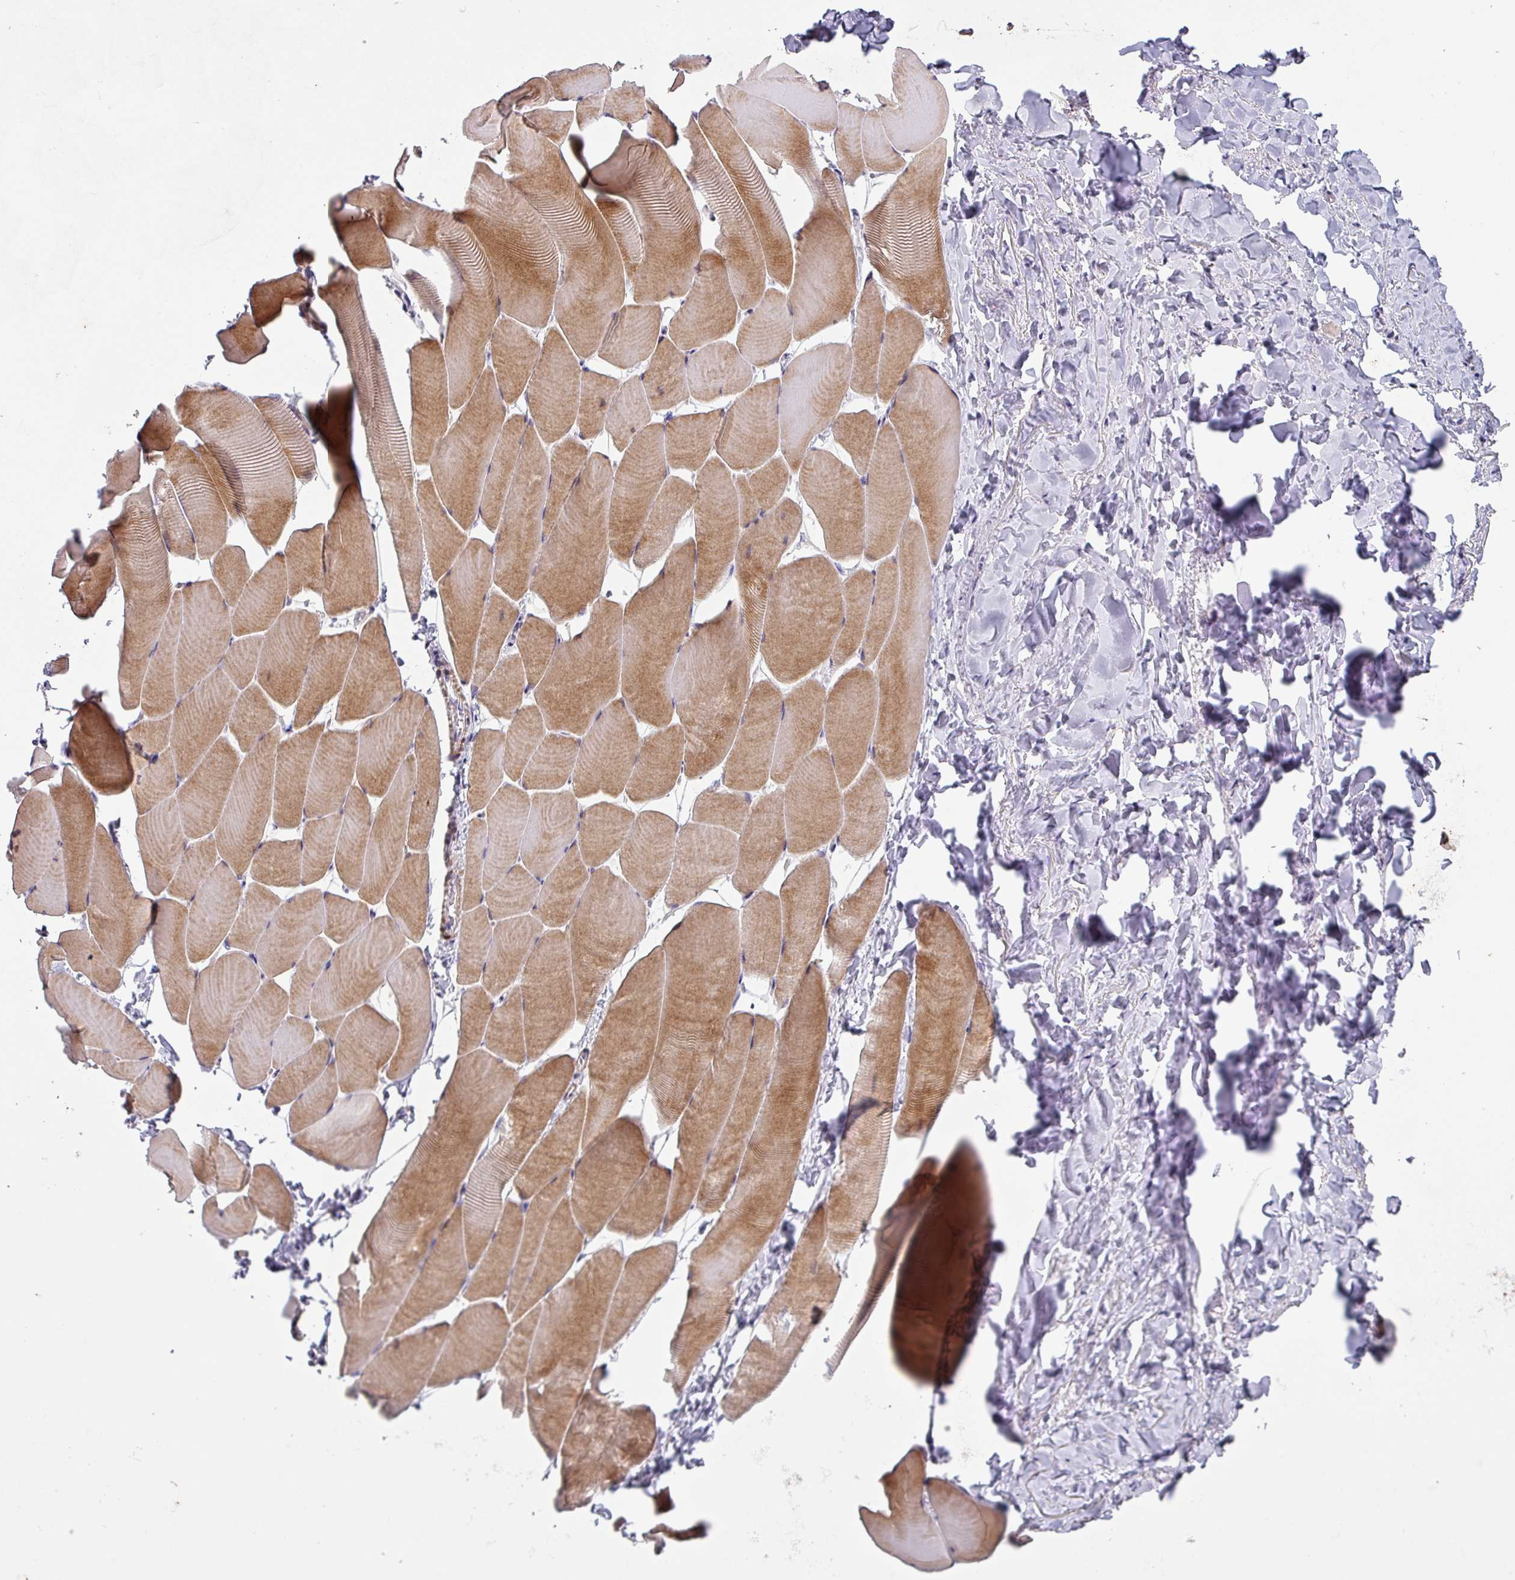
{"staining": {"intensity": "moderate", "quantity": ">75%", "location": "cytoplasmic/membranous"}, "tissue": "skeletal muscle", "cell_type": "Myocytes", "image_type": "normal", "snomed": [{"axis": "morphology", "description": "Normal tissue, NOS"}, {"axis": "topography", "description": "Skeletal muscle"}], "caption": "Myocytes show medium levels of moderate cytoplasmic/membranous positivity in about >75% of cells in unremarkable human skeletal muscle. The staining was performed using DAB to visualize the protein expression in brown, while the nuclei were stained in blue with hematoxylin (Magnification: 20x).", "gene": "KLHL3", "patient": {"sex": "male", "age": 25}}